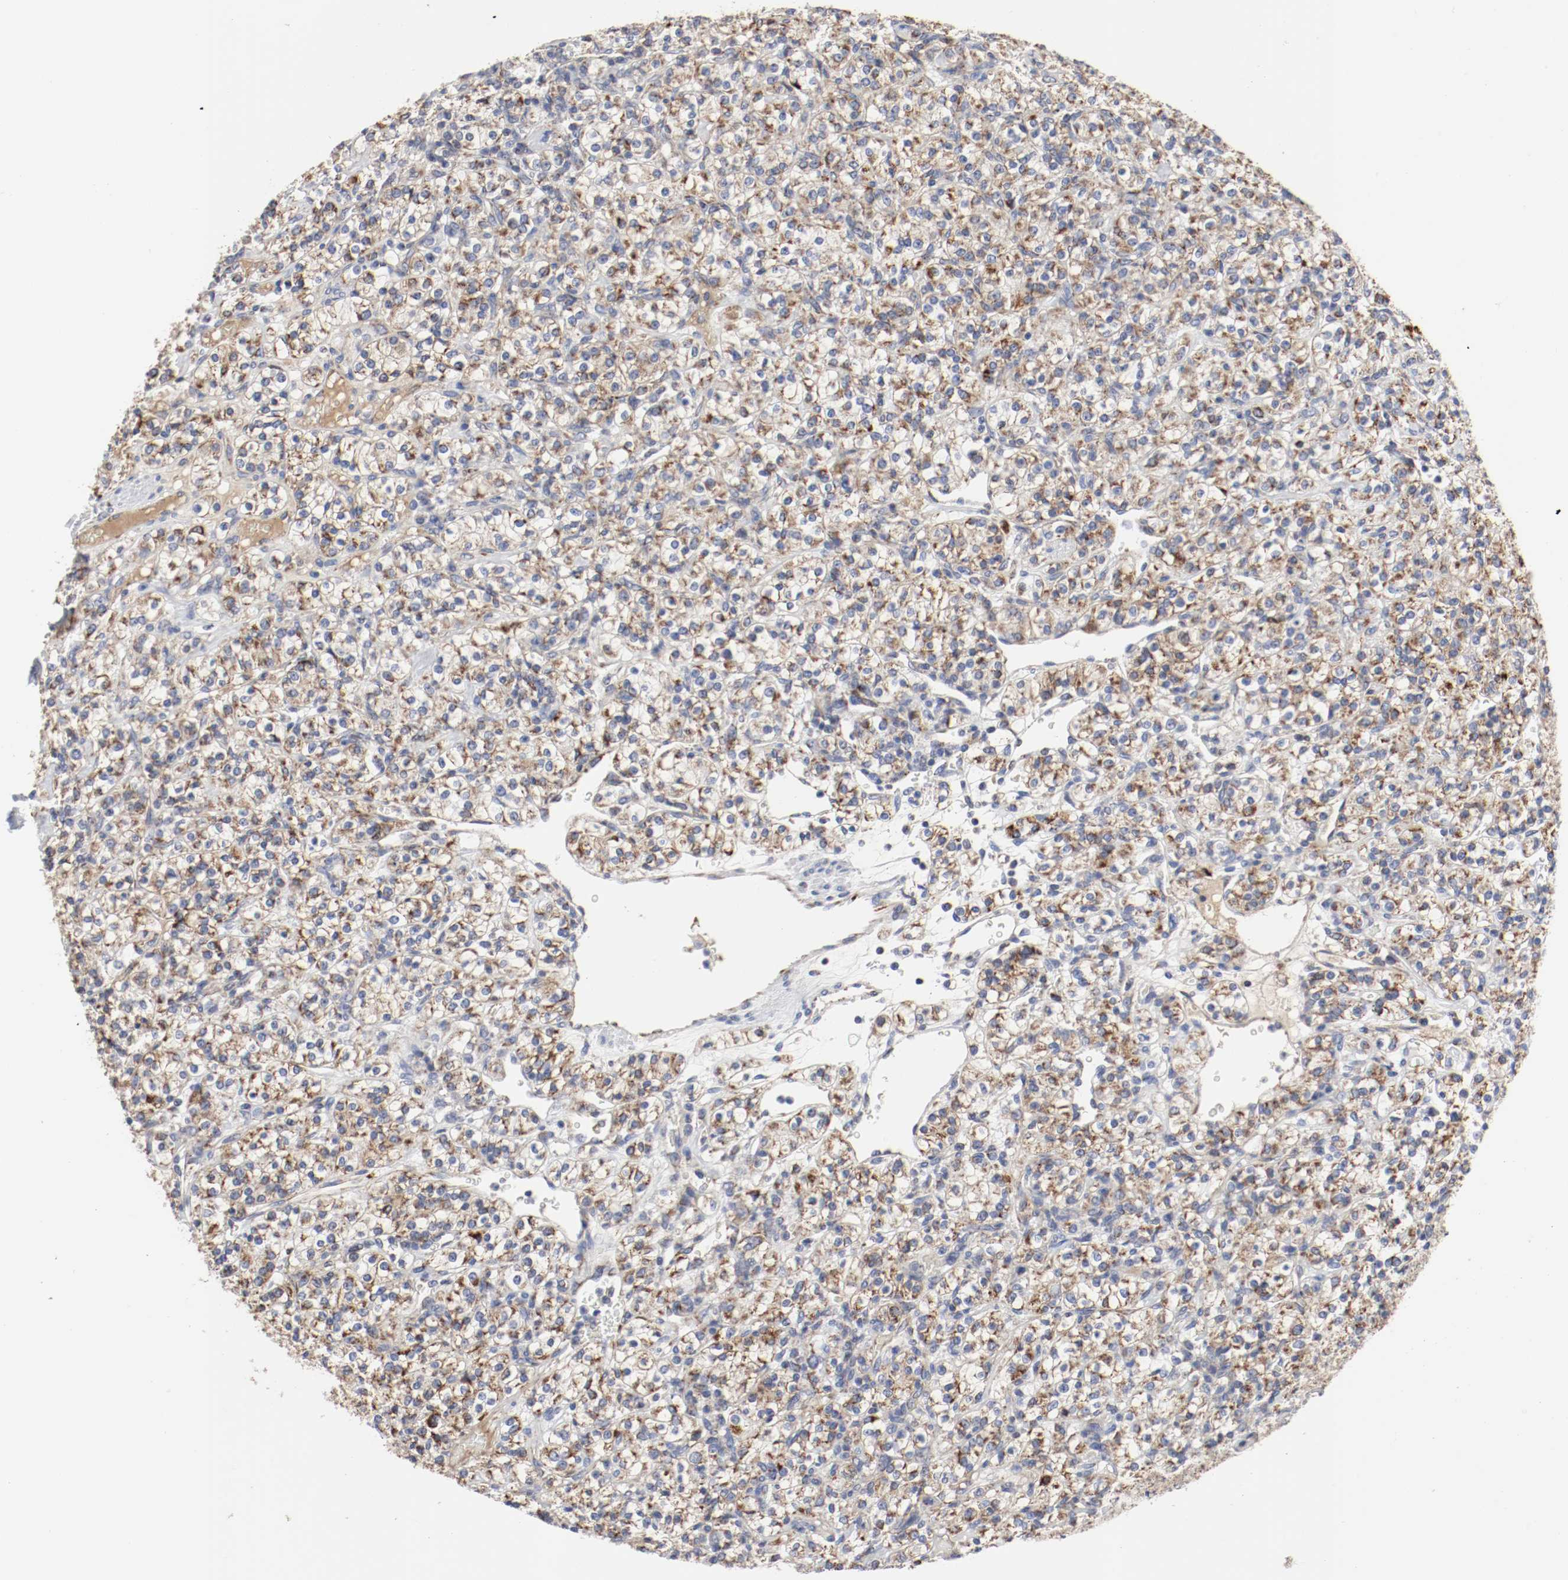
{"staining": {"intensity": "moderate", "quantity": ">75%", "location": "cytoplasmic/membranous"}, "tissue": "renal cancer", "cell_type": "Tumor cells", "image_type": "cancer", "snomed": [{"axis": "morphology", "description": "Adenocarcinoma, NOS"}, {"axis": "topography", "description": "Kidney"}], "caption": "A micrograph of renal cancer (adenocarcinoma) stained for a protein shows moderate cytoplasmic/membranous brown staining in tumor cells.", "gene": "AFG3L2", "patient": {"sex": "male", "age": 77}}